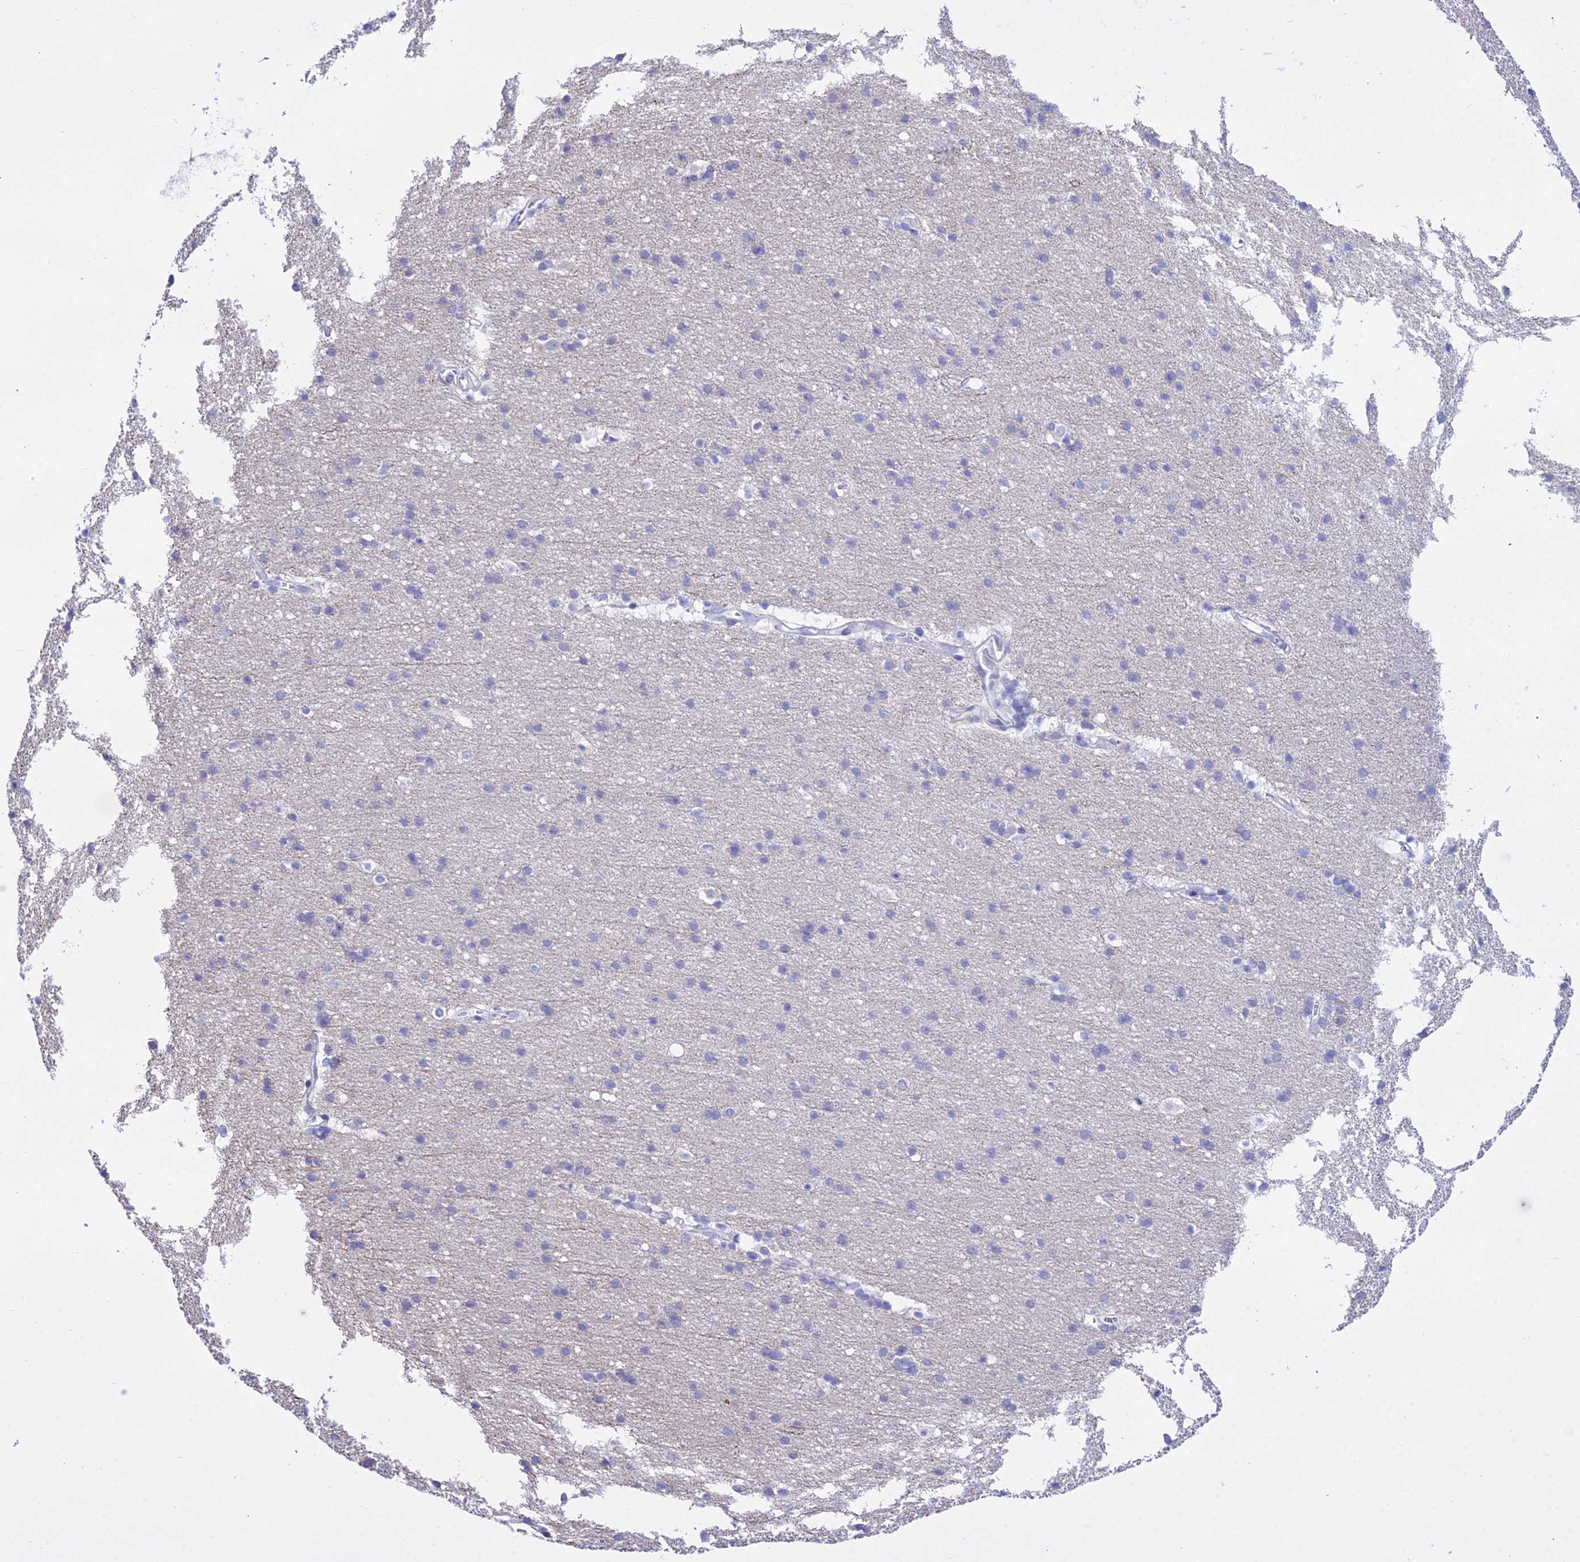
{"staining": {"intensity": "negative", "quantity": "none", "location": "none"}, "tissue": "cerebral cortex", "cell_type": "Endothelial cells", "image_type": "normal", "snomed": [{"axis": "morphology", "description": "Normal tissue, NOS"}, {"axis": "topography", "description": "Cerebral cortex"}], "caption": "Immunohistochemistry (IHC) photomicrograph of benign human cerebral cortex stained for a protein (brown), which demonstrates no positivity in endothelial cells.", "gene": "DEFB107A", "patient": {"sex": "male", "age": 54}}